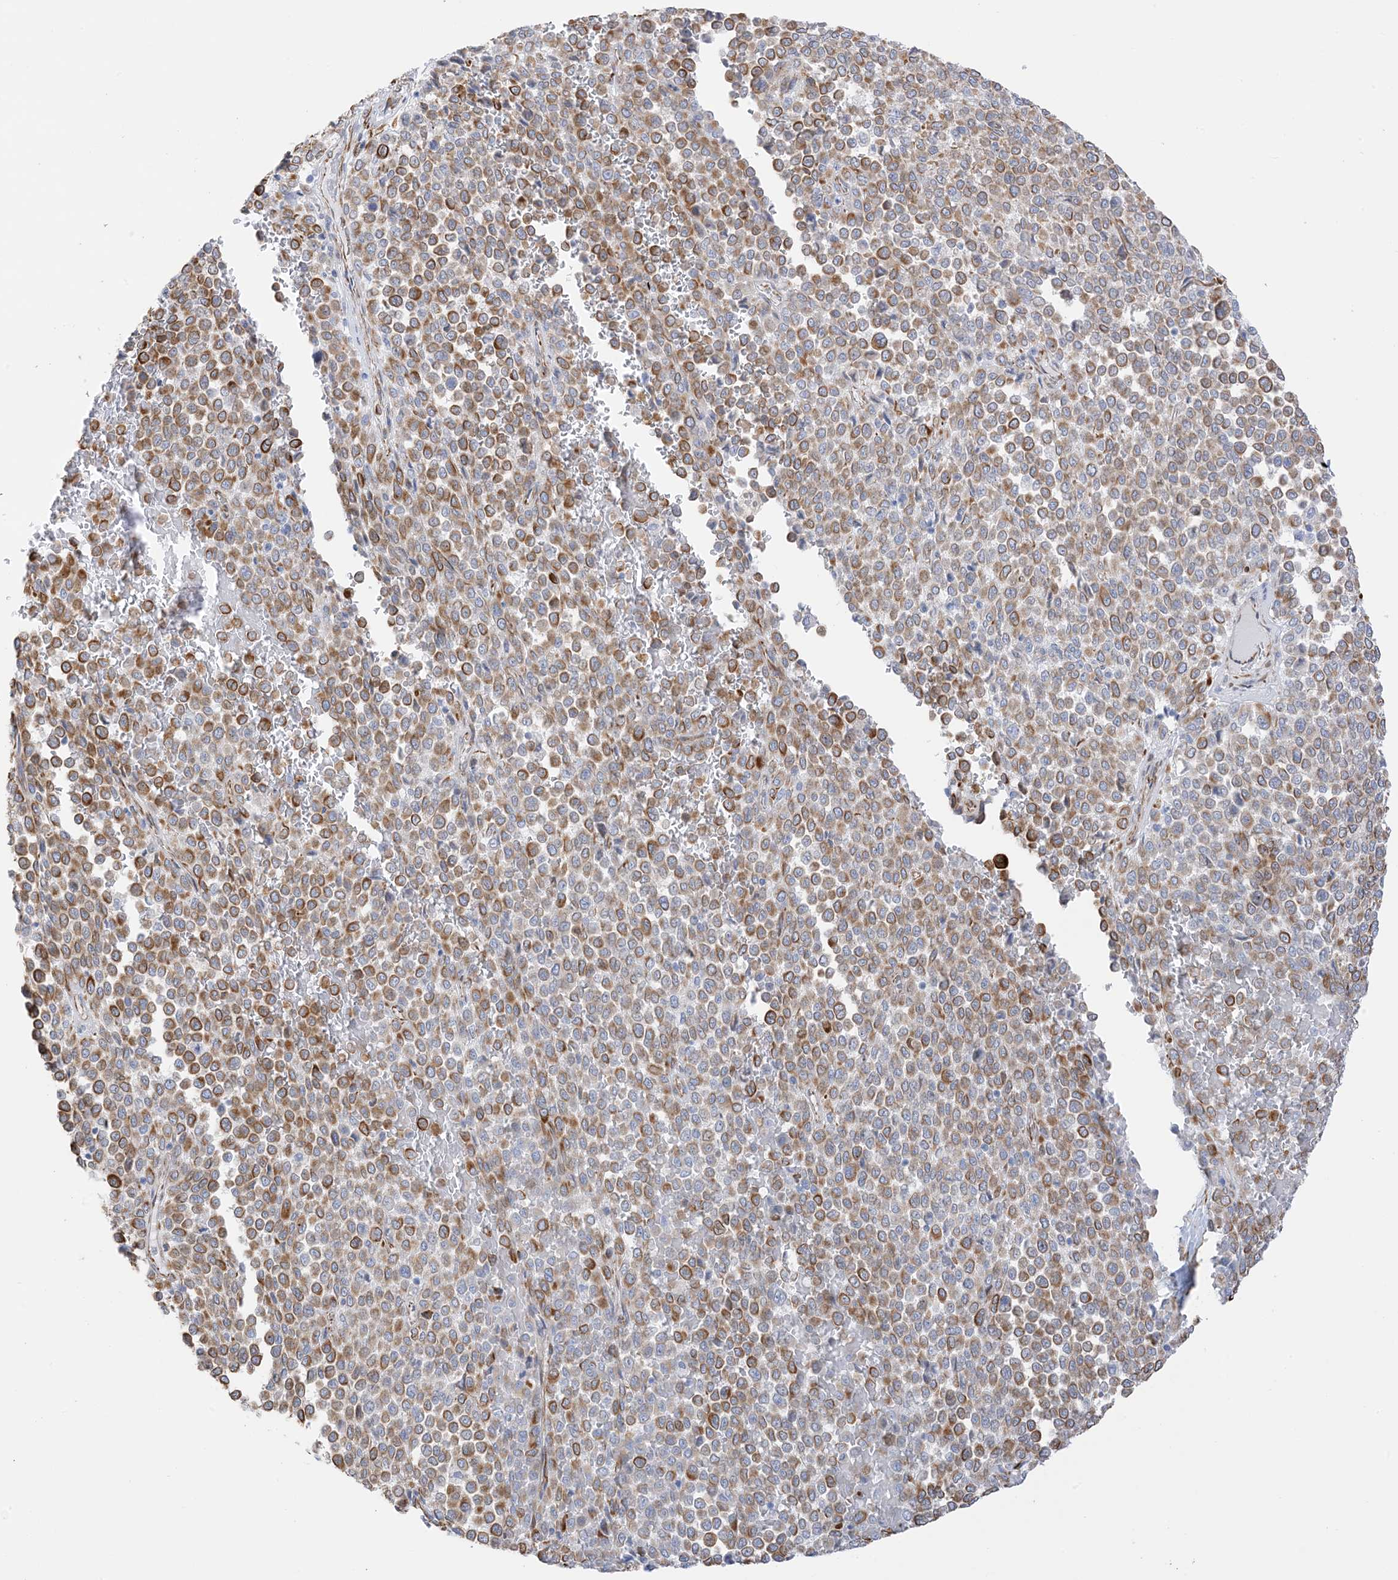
{"staining": {"intensity": "moderate", "quantity": ">75%", "location": "cytoplasmic/membranous"}, "tissue": "melanoma", "cell_type": "Tumor cells", "image_type": "cancer", "snomed": [{"axis": "morphology", "description": "Malignant melanoma, Metastatic site"}, {"axis": "topography", "description": "Pancreas"}], "caption": "A photomicrograph of malignant melanoma (metastatic site) stained for a protein displays moderate cytoplasmic/membranous brown staining in tumor cells.", "gene": "PID1", "patient": {"sex": "female", "age": 30}}